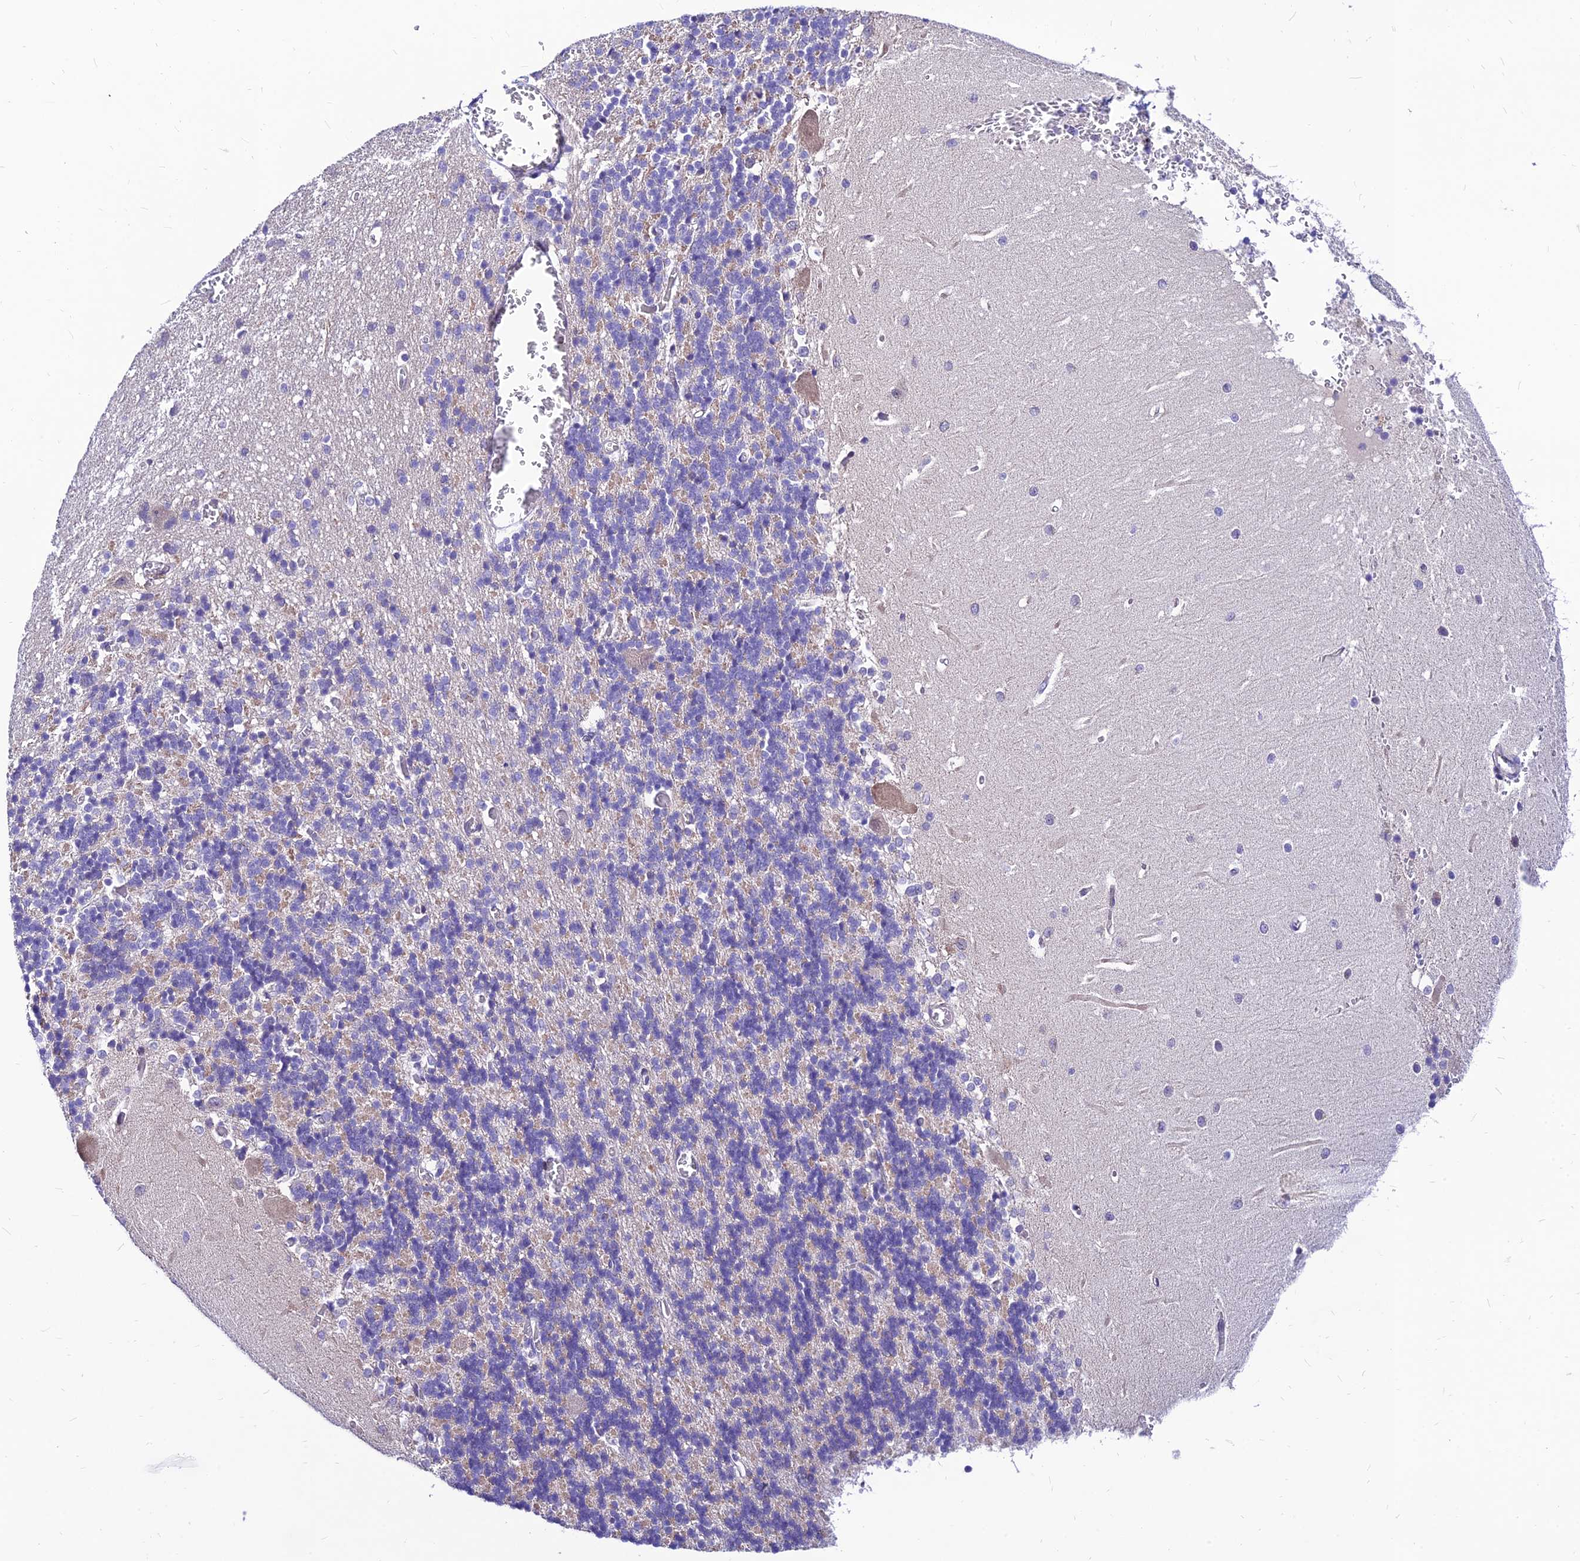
{"staining": {"intensity": "weak", "quantity": "<25%", "location": "cytoplasmic/membranous"}, "tissue": "cerebellum", "cell_type": "Cells in granular layer", "image_type": "normal", "snomed": [{"axis": "morphology", "description": "Normal tissue, NOS"}, {"axis": "topography", "description": "Cerebellum"}], "caption": "Micrograph shows no protein positivity in cells in granular layer of benign cerebellum.", "gene": "C6orf132", "patient": {"sex": "male", "age": 37}}